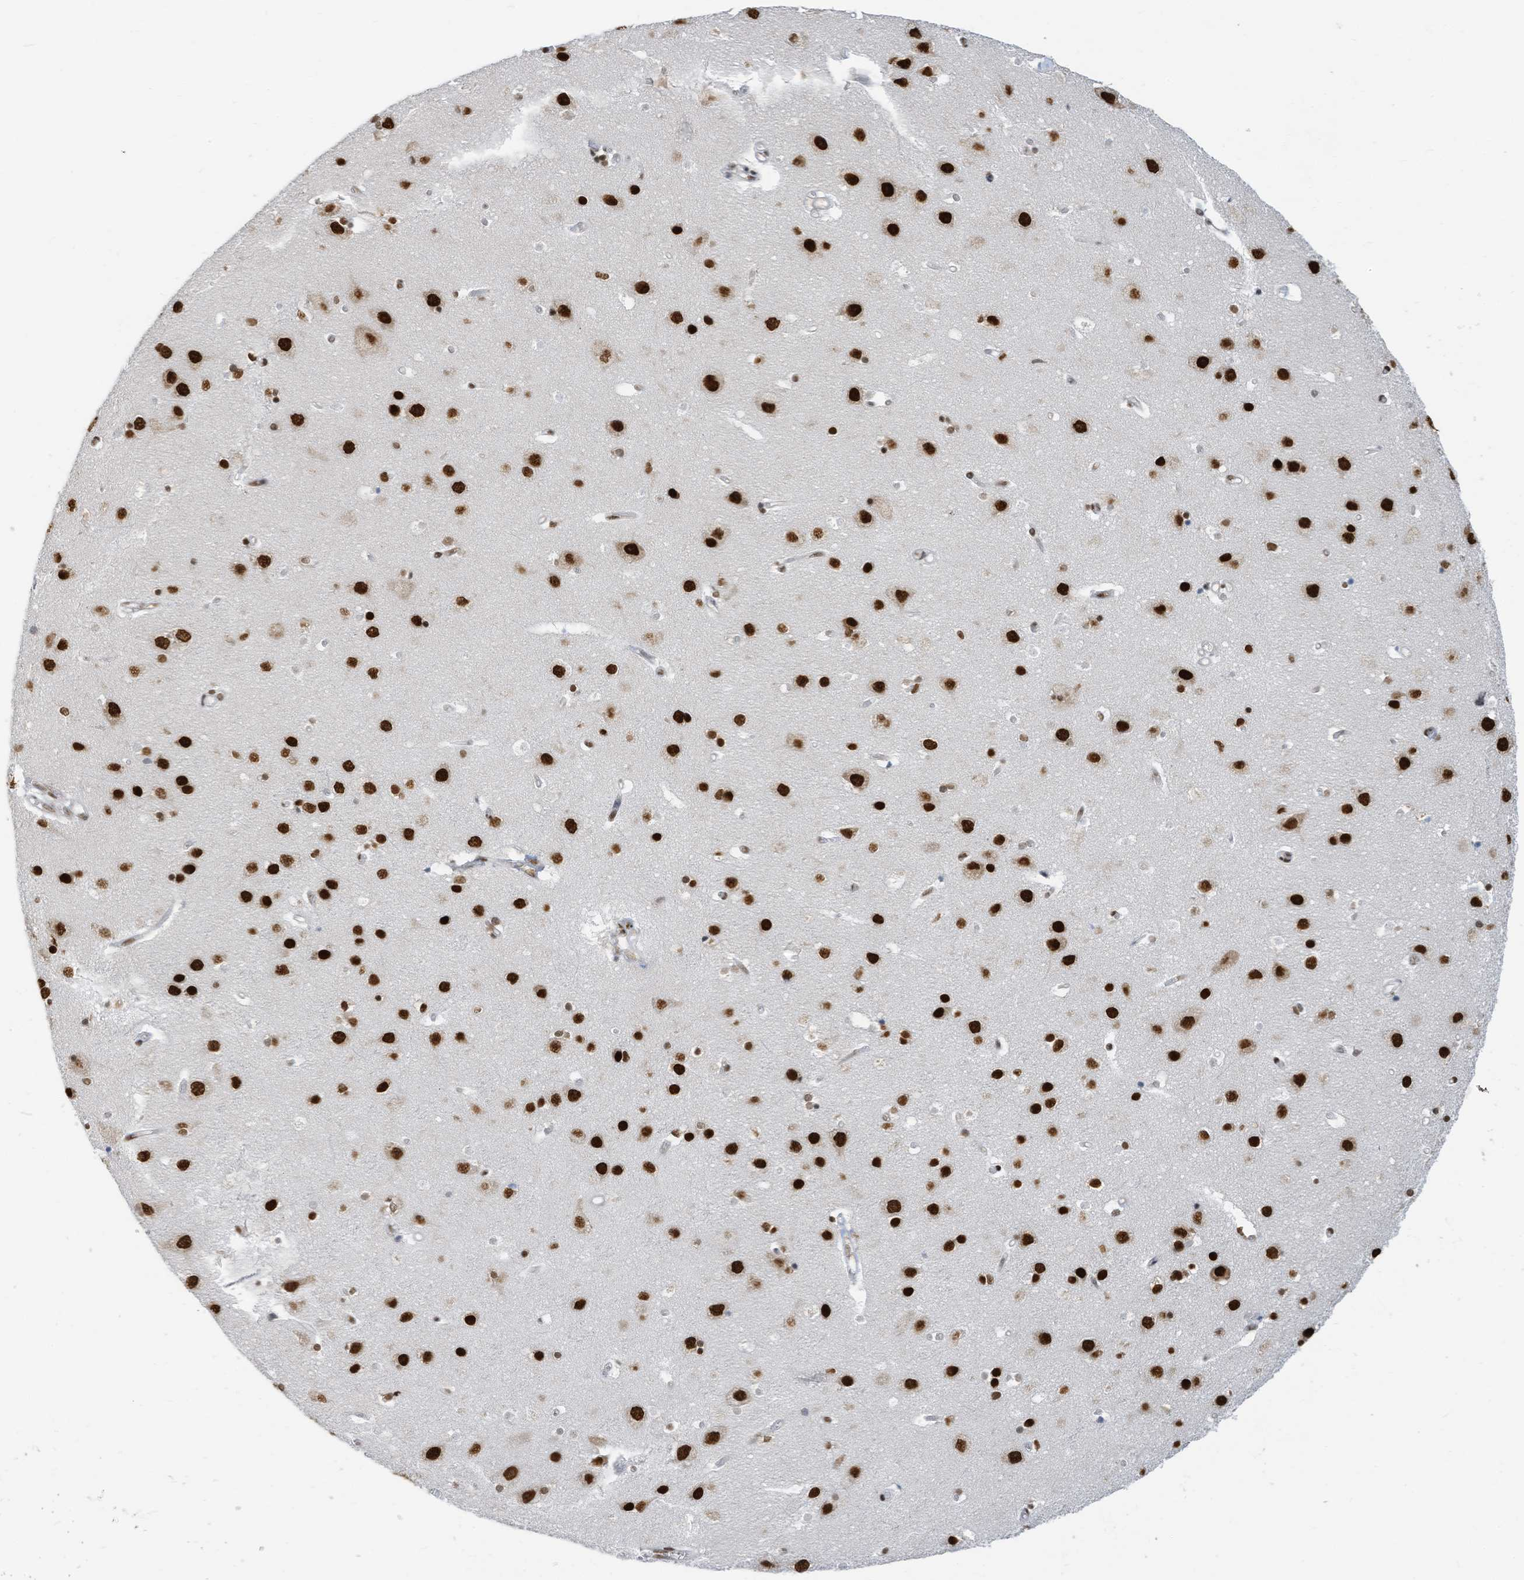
{"staining": {"intensity": "strong", "quantity": ">75%", "location": "nuclear"}, "tissue": "cerebral cortex", "cell_type": "Endothelial cells", "image_type": "normal", "snomed": [{"axis": "morphology", "description": "Normal tissue, NOS"}, {"axis": "topography", "description": "Cerebral cortex"}], "caption": "Cerebral cortex stained with a brown dye exhibits strong nuclear positive staining in about >75% of endothelial cells.", "gene": "KHSRP", "patient": {"sex": "male", "age": 54}}